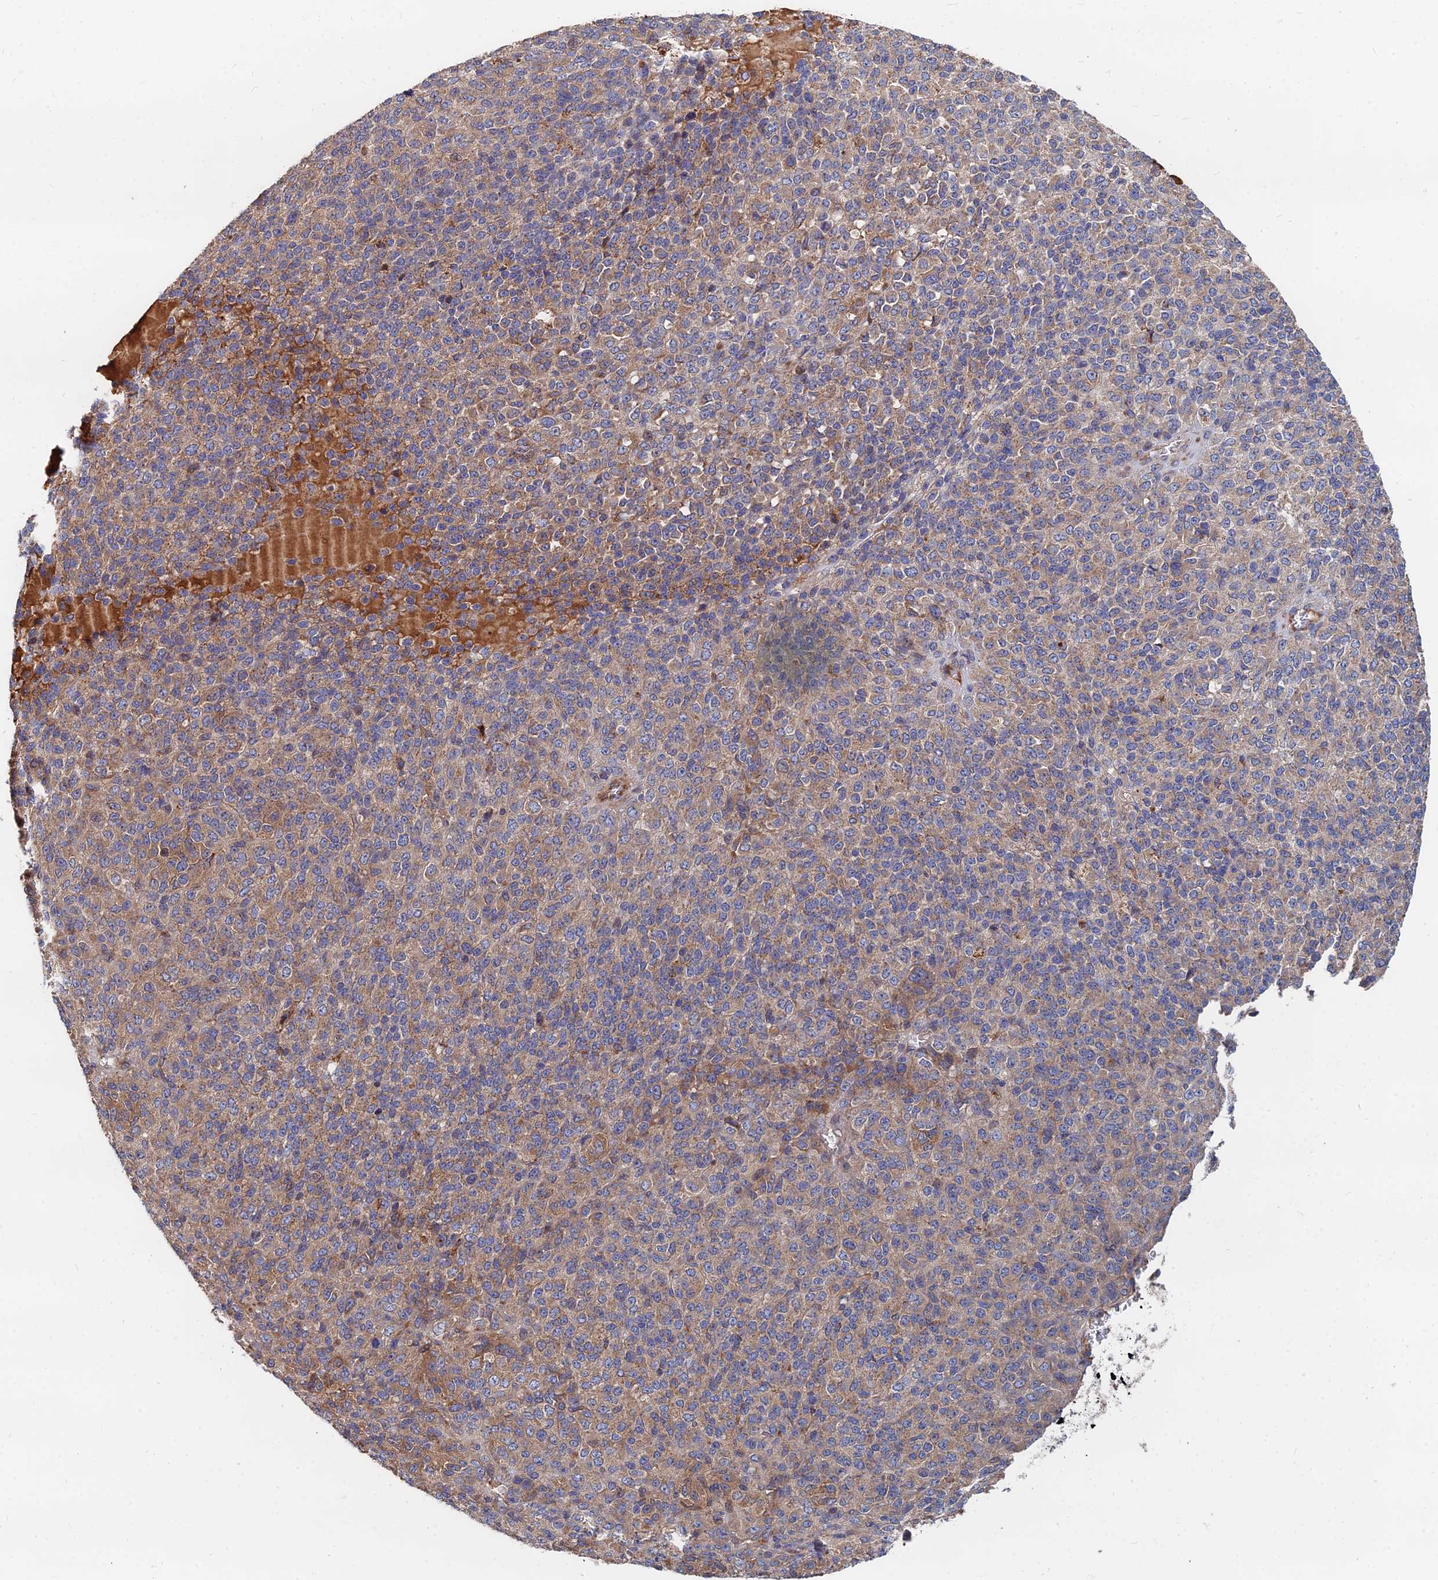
{"staining": {"intensity": "moderate", "quantity": "<25%", "location": "cytoplasmic/membranous"}, "tissue": "melanoma", "cell_type": "Tumor cells", "image_type": "cancer", "snomed": [{"axis": "morphology", "description": "Malignant melanoma, Metastatic site"}, {"axis": "topography", "description": "Brain"}], "caption": "Immunohistochemistry photomicrograph of melanoma stained for a protein (brown), which displays low levels of moderate cytoplasmic/membranous positivity in approximately <25% of tumor cells.", "gene": "CCZ1", "patient": {"sex": "female", "age": 56}}